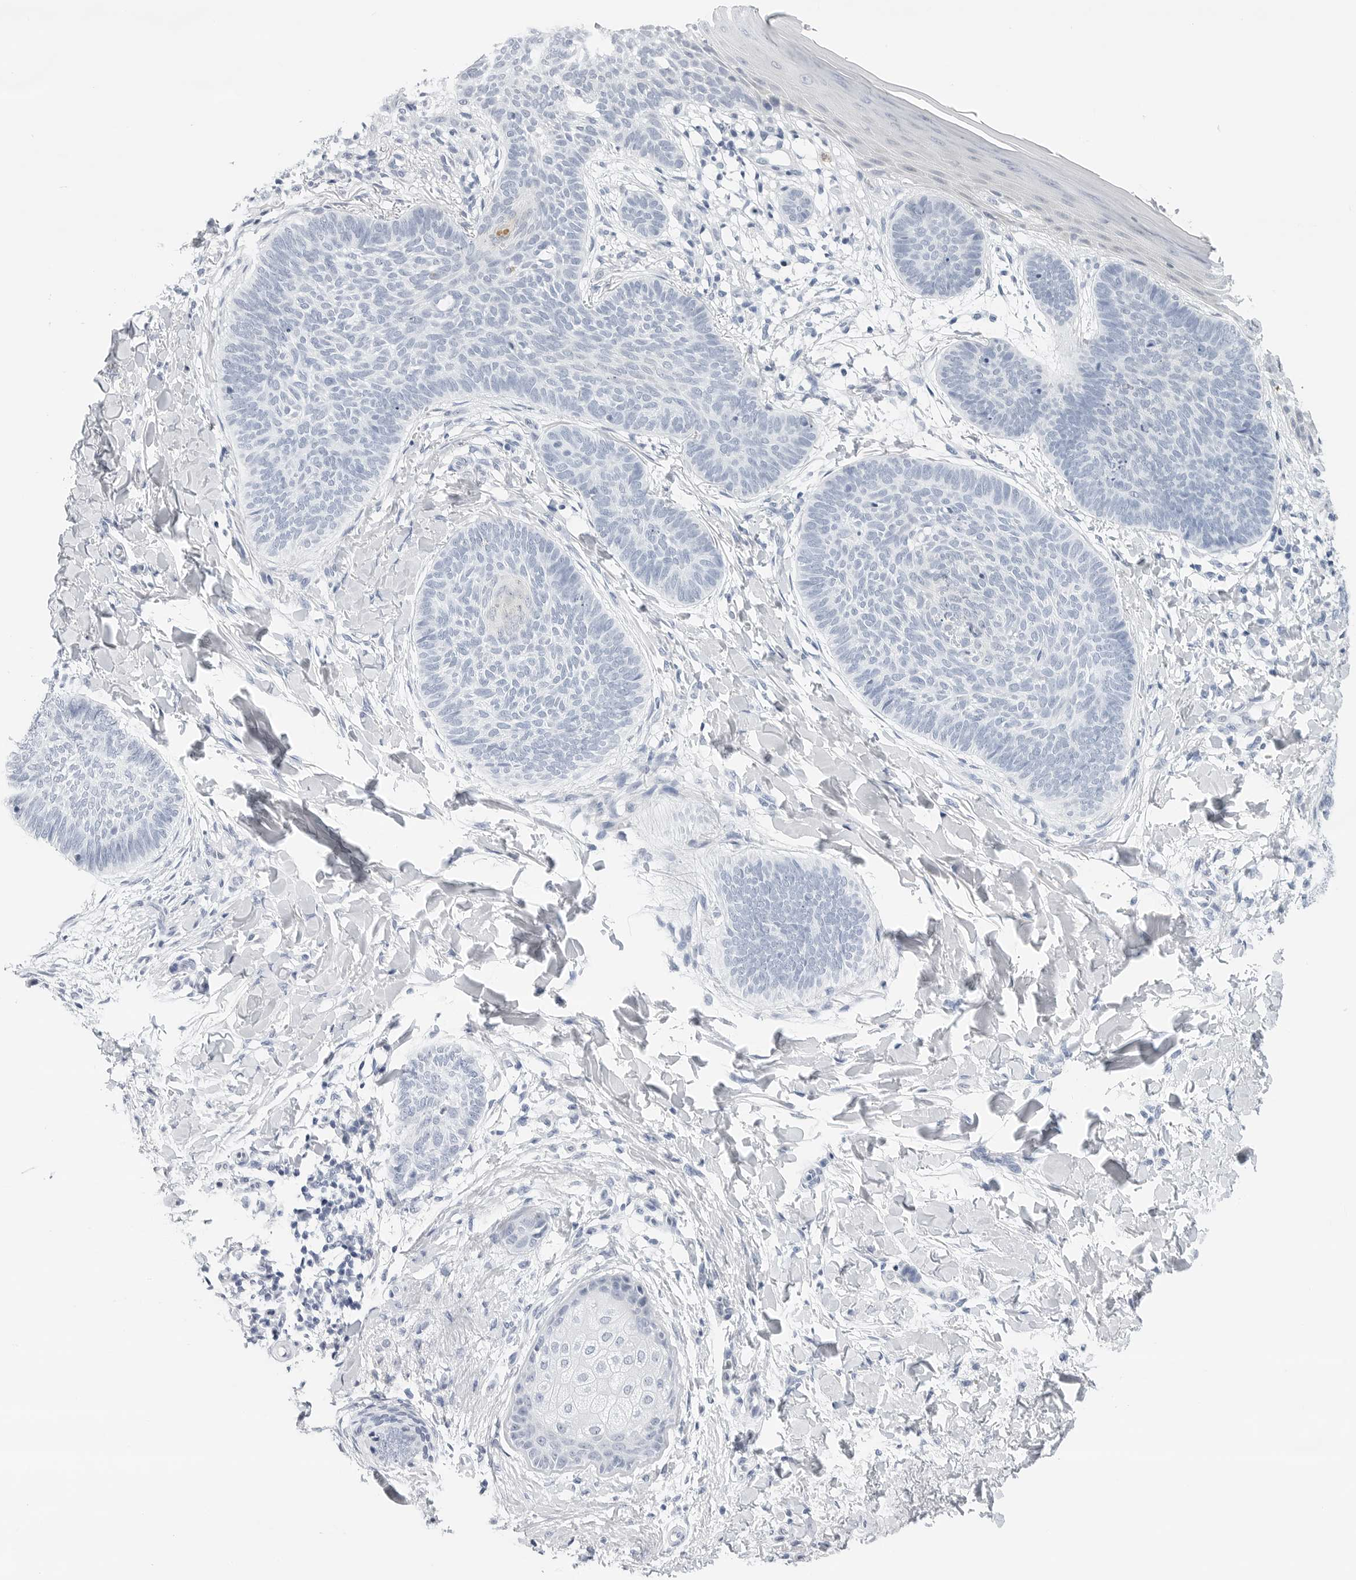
{"staining": {"intensity": "negative", "quantity": "none", "location": "none"}, "tissue": "skin cancer", "cell_type": "Tumor cells", "image_type": "cancer", "snomed": [{"axis": "morphology", "description": "Normal tissue, NOS"}, {"axis": "morphology", "description": "Basal cell carcinoma"}, {"axis": "topography", "description": "Skin"}], "caption": "This is an immunohistochemistry (IHC) histopathology image of human skin basal cell carcinoma. There is no expression in tumor cells.", "gene": "SLC19A1", "patient": {"sex": "male", "age": 50}}